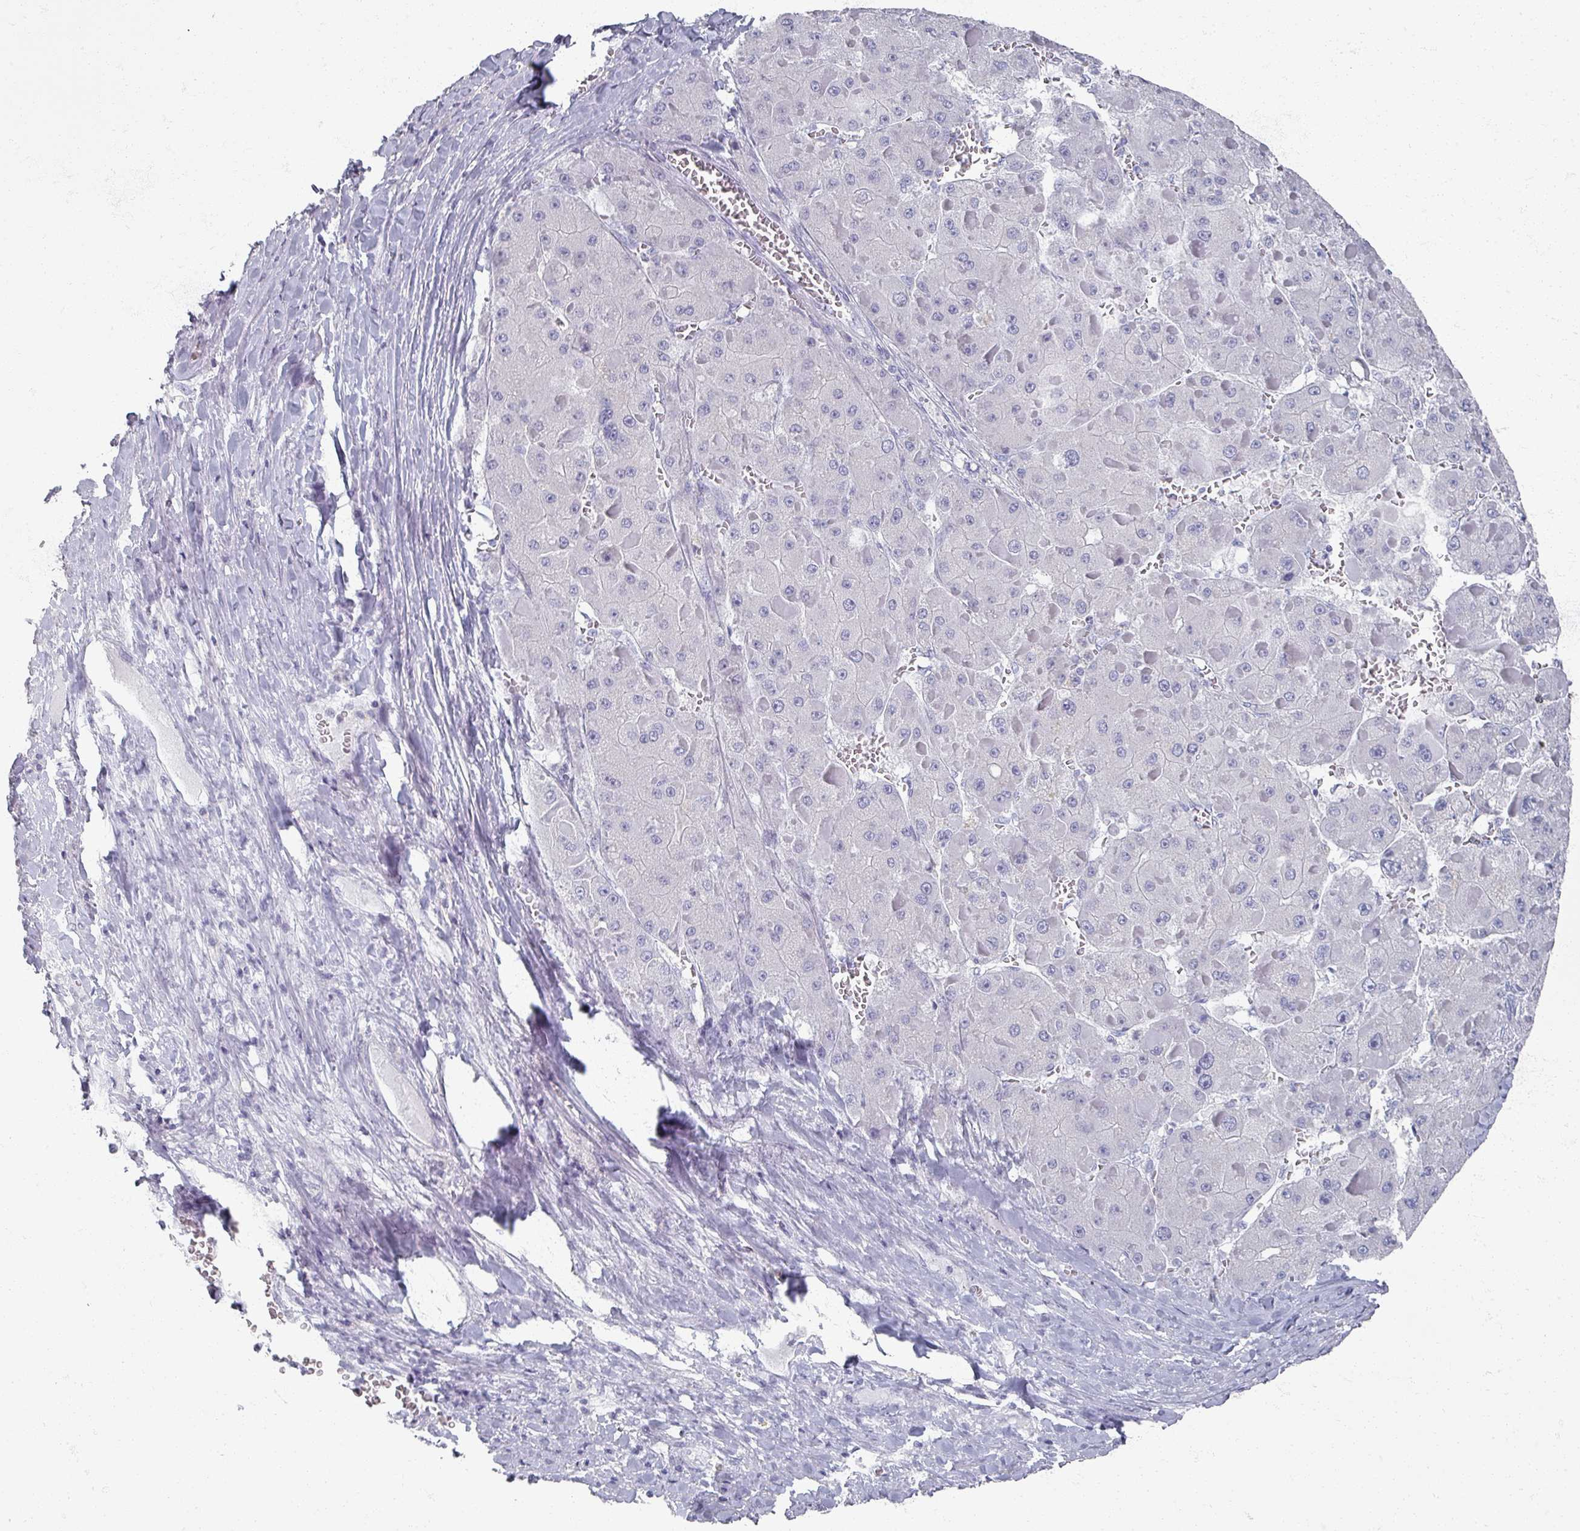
{"staining": {"intensity": "negative", "quantity": "none", "location": "none"}, "tissue": "liver cancer", "cell_type": "Tumor cells", "image_type": "cancer", "snomed": [{"axis": "morphology", "description": "Carcinoma, Hepatocellular, NOS"}, {"axis": "topography", "description": "Liver"}], "caption": "IHC micrograph of neoplastic tissue: hepatocellular carcinoma (liver) stained with DAB (3,3'-diaminobenzidine) reveals no significant protein positivity in tumor cells. (DAB IHC with hematoxylin counter stain).", "gene": "OMG", "patient": {"sex": "female", "age": 73}}